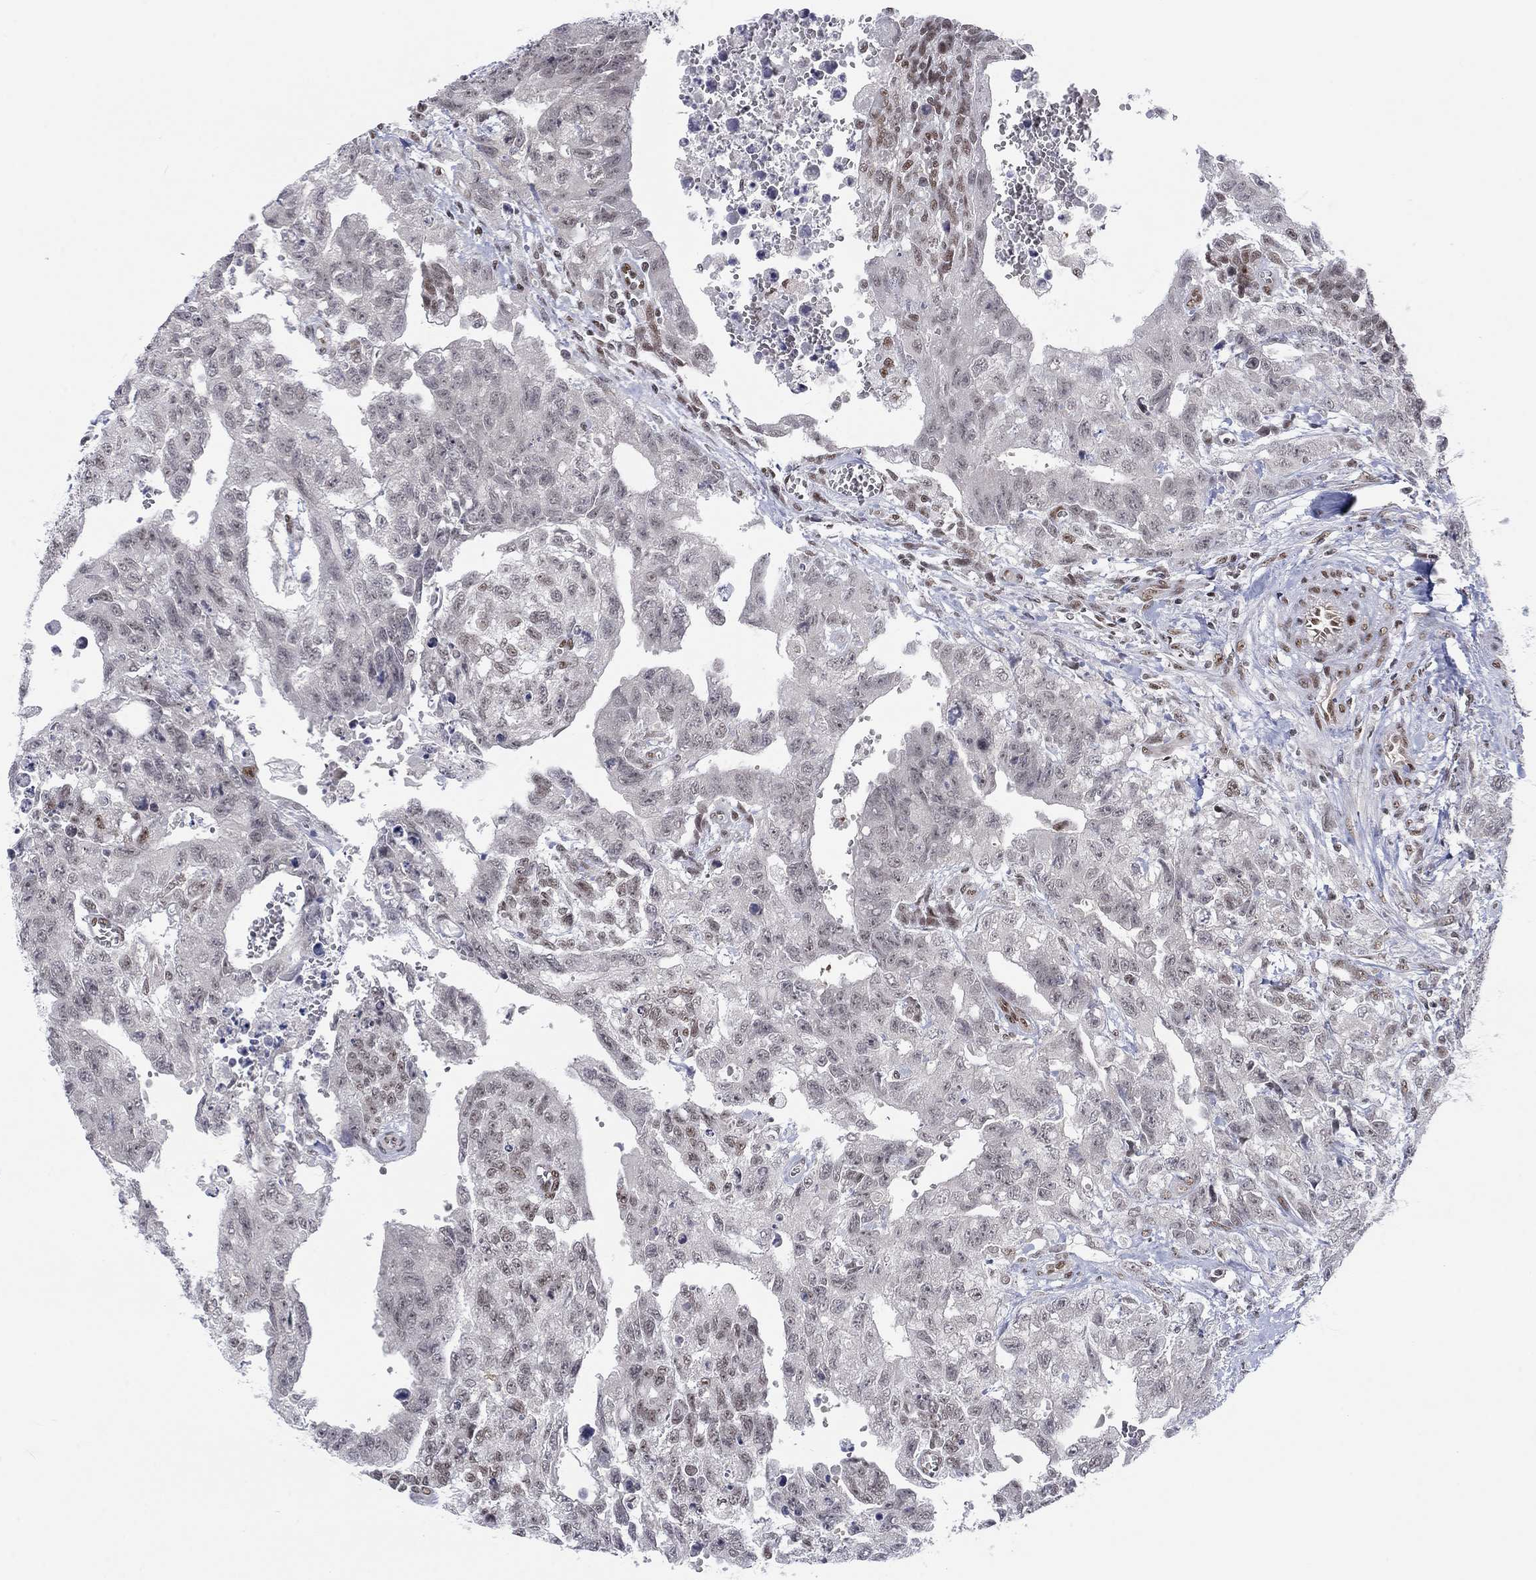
{"staining": {"intensity": "negative", "quantity": "none", "location": "none"}, "tissue": "testis cancer", "cell_type": "Tumor cells", "image_type": "cancer", "snomed": [{"axis": "morphology", "description": "Carcinoma, Embryonal, NOS"}, {"axis": "topography", "description": "Testis"}], "caption": "This is a image of IHC staining of embryonal carcinoma (testis), which shows no positivity in tumor cells.", "gene": "FYTTD1", "patient": {"sex": "male", "age": 24}}